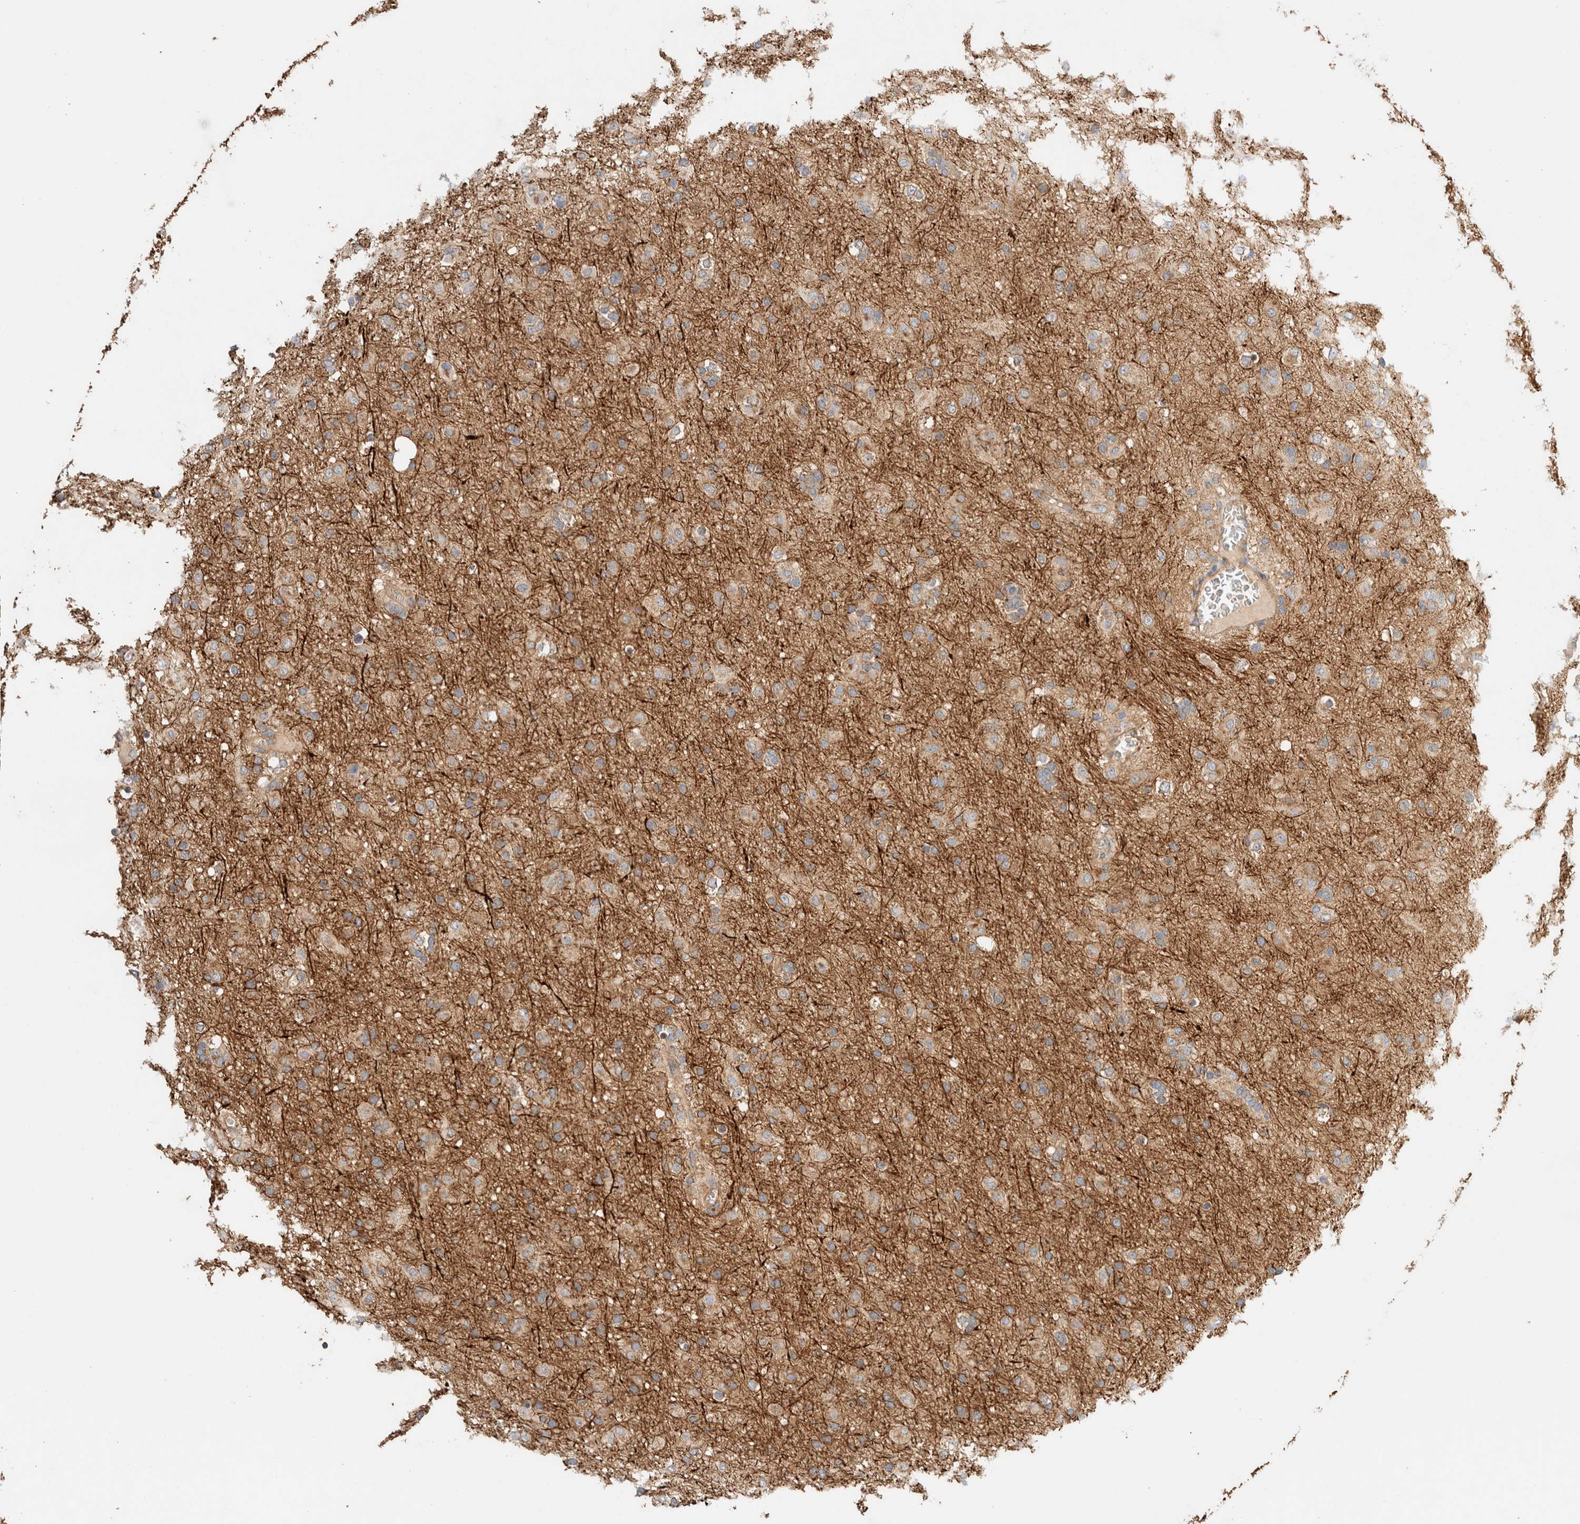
{"staining": {"intensity": "weak", "quantity": "25%-75%", "location": "cytoplasmic/membranous"}, "tissue": "glioma", "cell_type": "Tumor cells", "image_type": "cancer", "snomed": [{"axis": "morphology", "description": "Glioma, malignant, Low grade"}, {"axis": "topography", "description": "Brain"}], "caption": "Human glioma stained with a protein marker exhibits weak staining in tumor cells.", "gene": "B3GNTL1", "patient": {"sex": "male", "age": 65}}